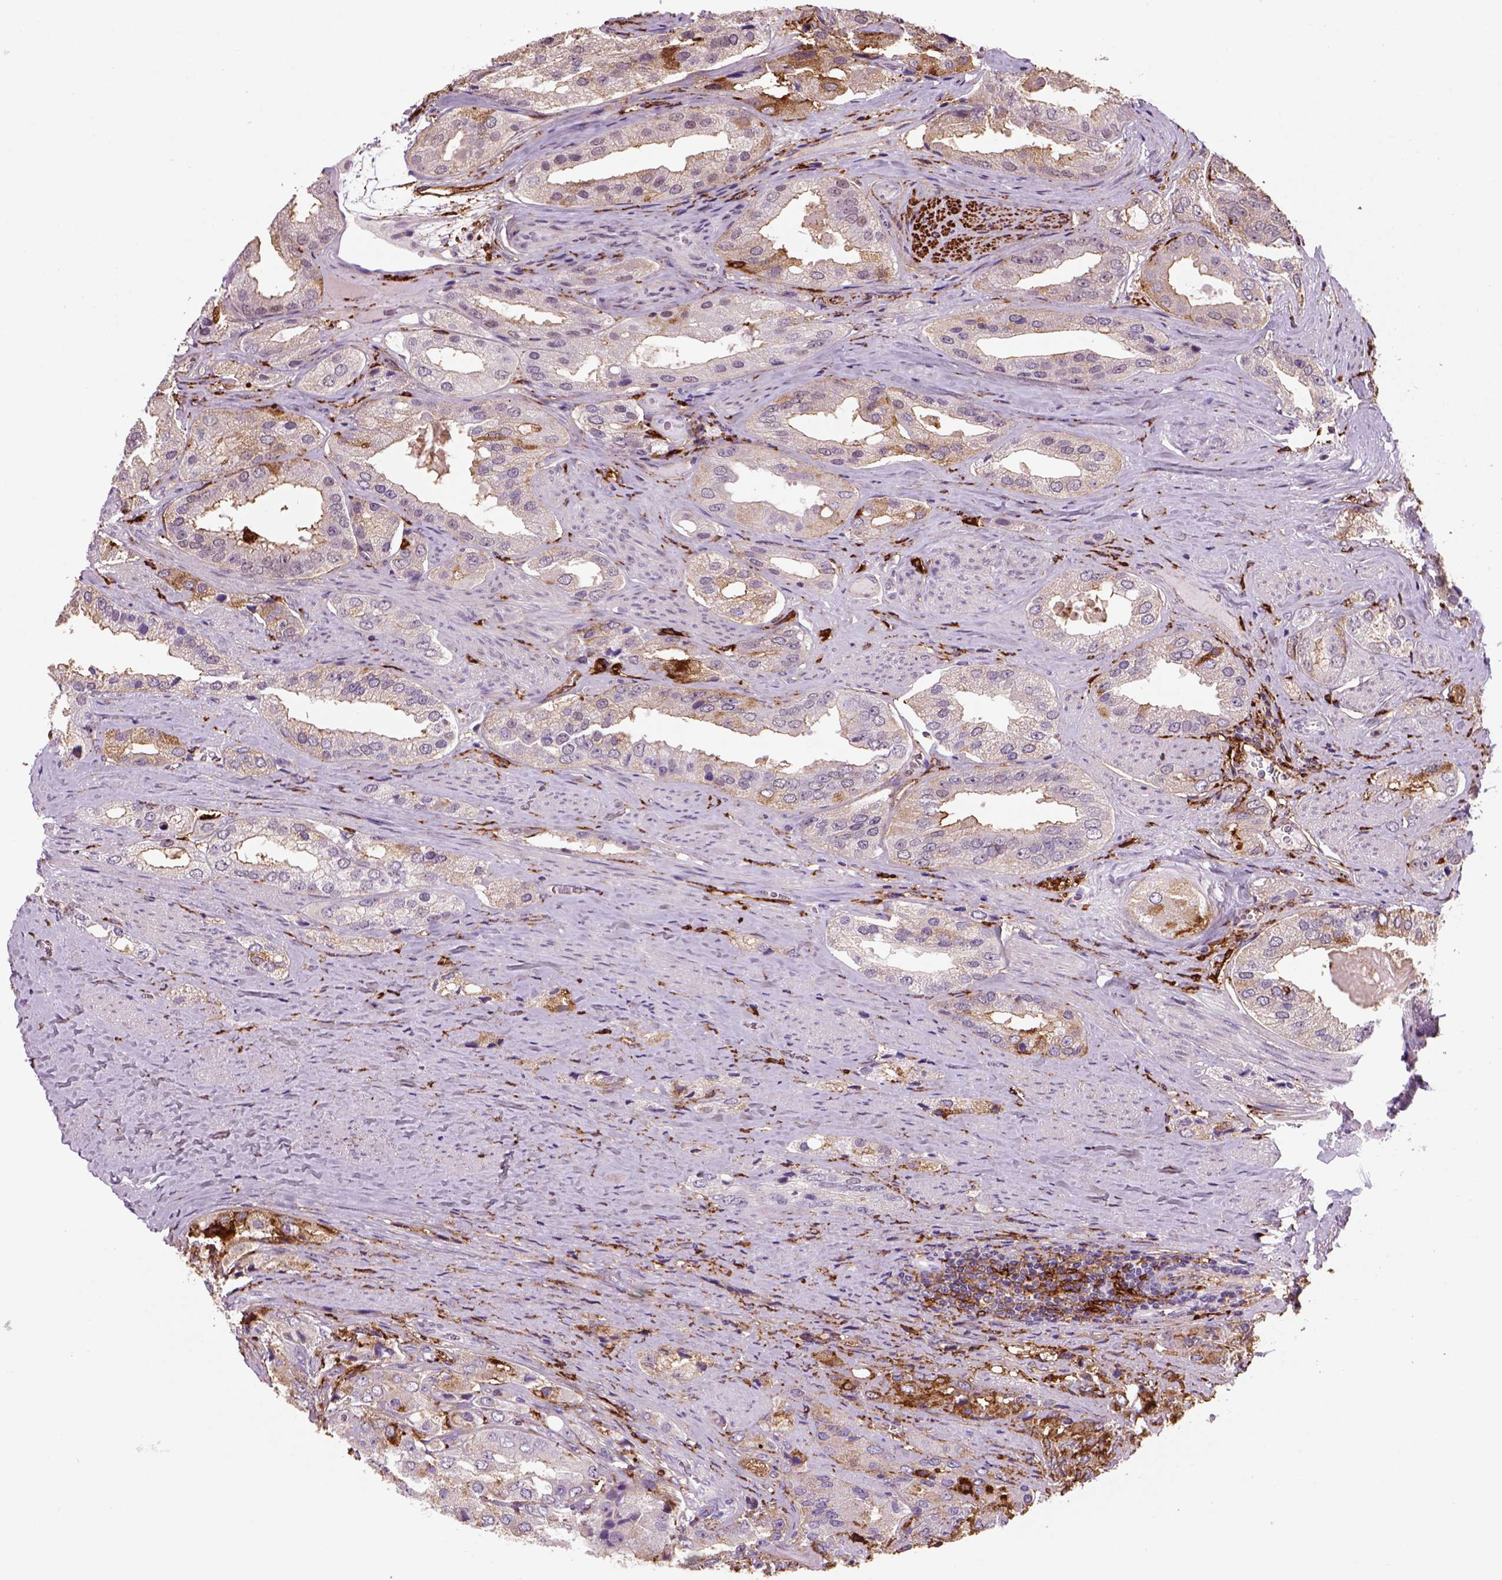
{"staining": {"intensity": "weak", "quantity": "25%-75%", "location": "cytoplasmic/membranous"}, "tissue": "prostate cancer", "cell_type": "Tumor cells", "image_type": "cancer", "snomed": [{"axis": "morphology", "description": "Adenocarcinoma, Low grade"}, {"axis": "topography", "description": "Prostate"}], "caption": "Weak cytoplasmic/membranous protein staining is identified in about 25%-75% of tumor cells in adenocarcinoma (low-grade) (prostate).", "gene": "MARCKS", "patient": {"sex": "male", "age": 69}}